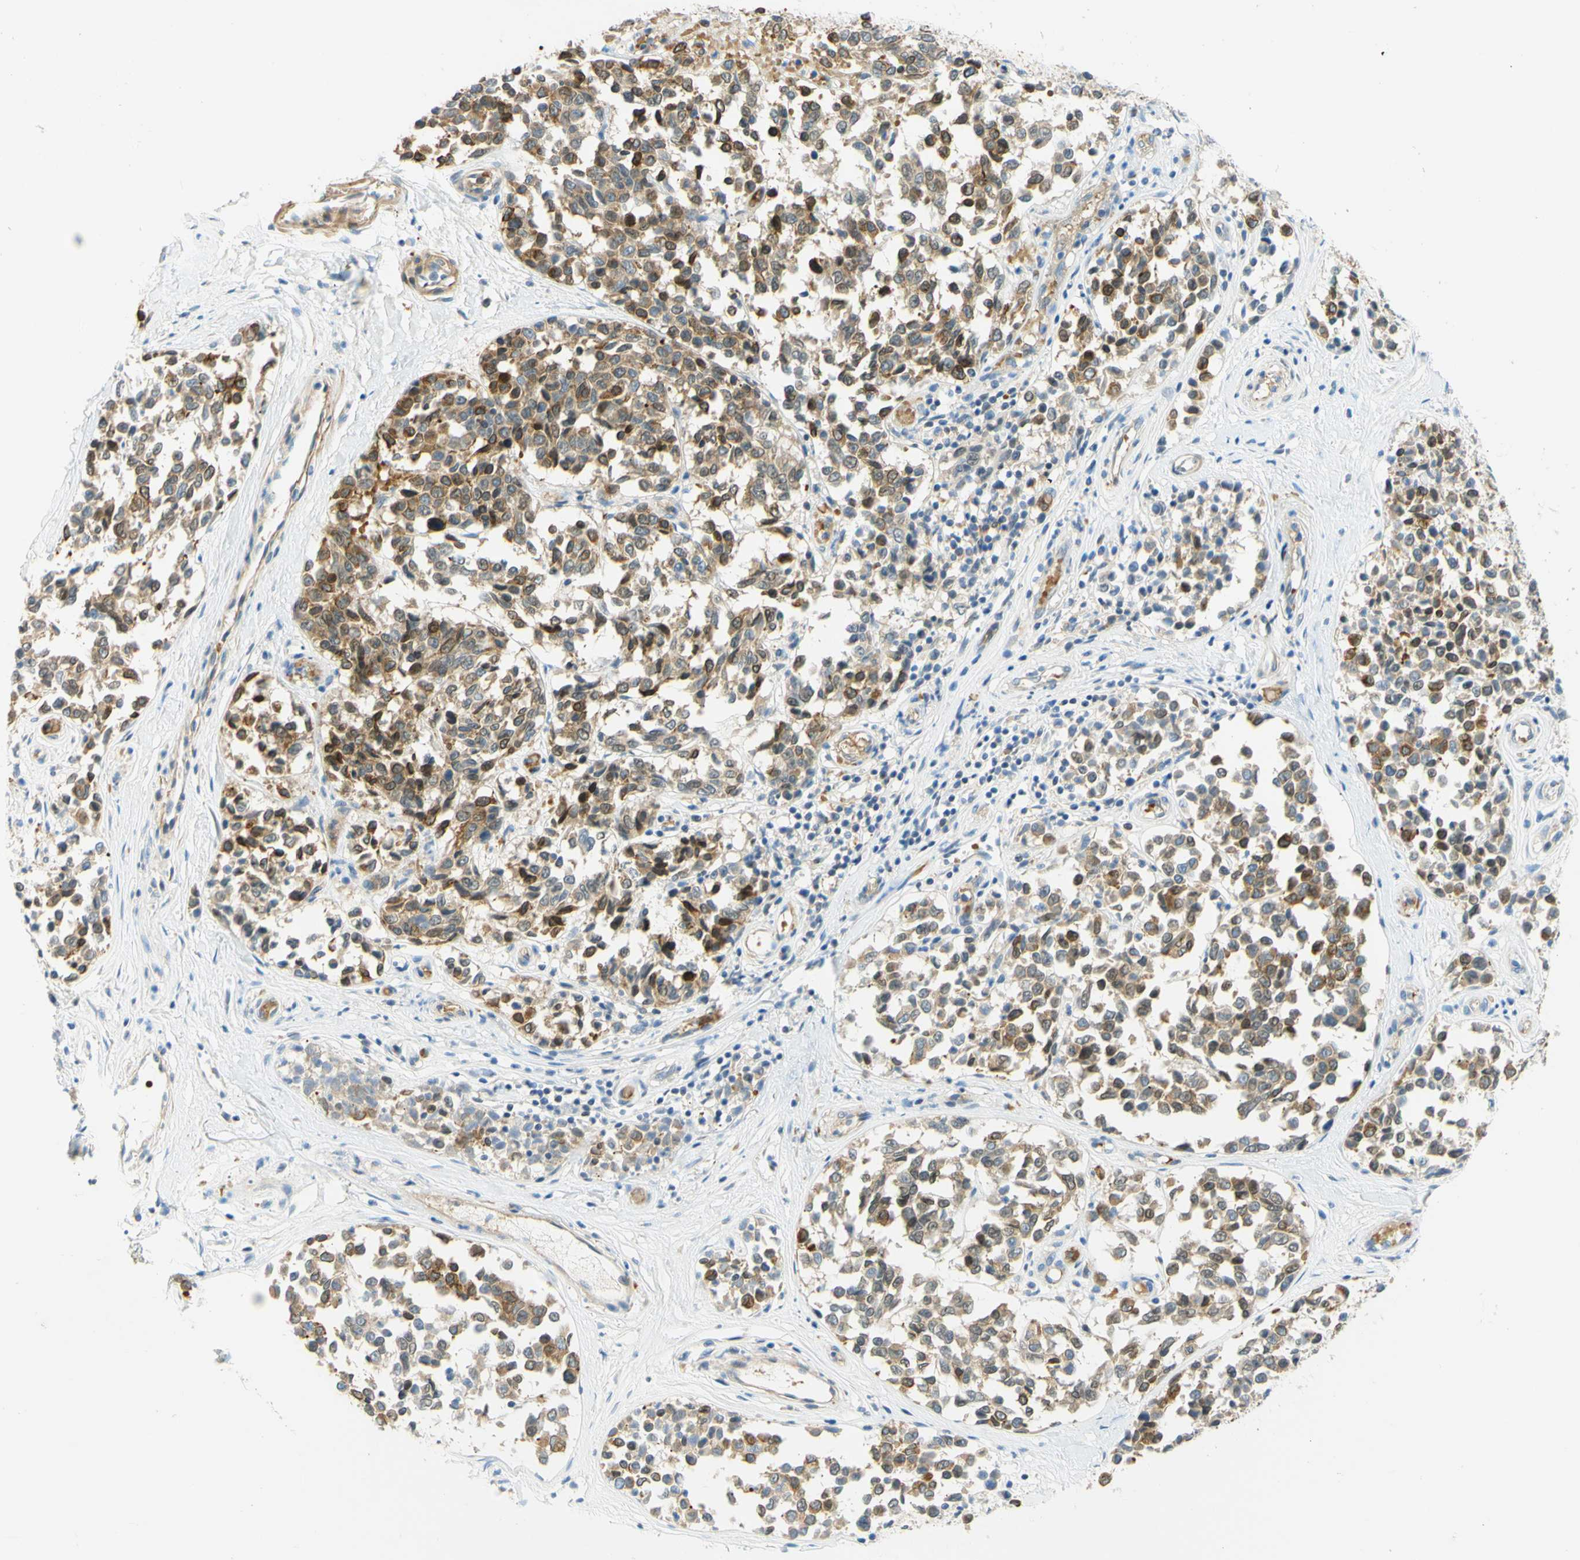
{"staining": {"intensity": "moderate", "quantity": ">75%", "location": "cytoplasmic/membranous"}, "tissue": "melanoma", "cell_type": "Tumor cells", "image_type": "cancer", "snomed": [{"axis": "morphology", "description": "Malignant melanoma, NOS"}, {"axis": "topography", "description": "Skin"}], "caption": "IHC staining of malignant melanoma, which exhibits medium levels of moderate cytoplasmic/membranous positivity in approximately >75% of tumor cells indicating moderate cytoplasmic/membranous protein expression. The staining was performed using DAB (3,3'-diaminobenzidine) (brown) for protein detection and nuclei were counterstained in hematoxylin (blue).", "gene": "ENTREP2", "patient": {"sex": "female", "age": 64}}